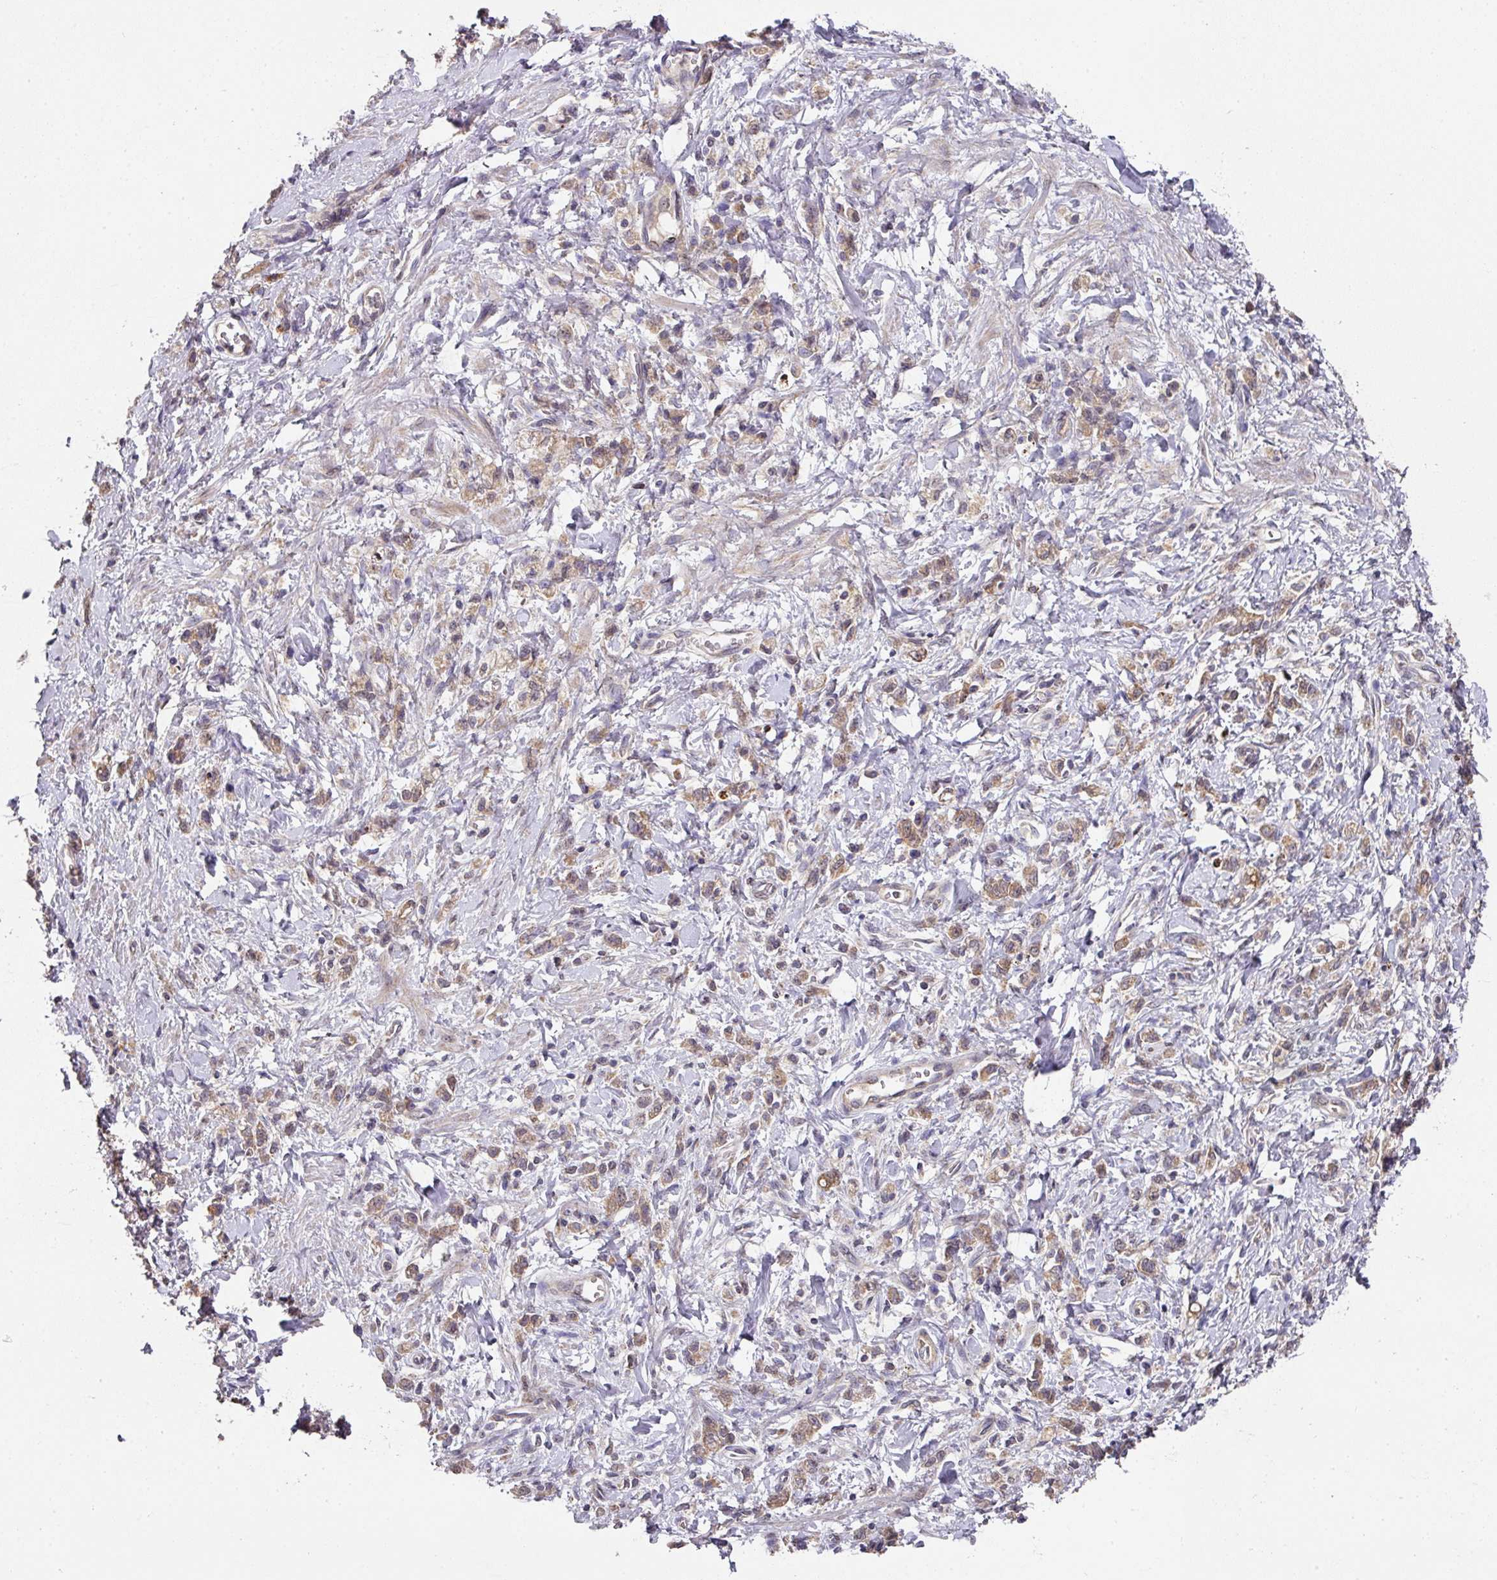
{"staining": {"intensity": "weak", "quantity": ">75%", "location": "cytoplasmic/membranous"}, "tissue": "stomach cancer", "cell_type": "Tumor cells", "image_type": "cancer", "snomed": [{"axis": "morphology", "description": "Adenocarcinoma, NOS"}, {"axis": "topography", "description": "Stomach"}], "caption": "Immunohistochemistry photomicrograph of stomach cancer (adenocarcinoma) stained for a protein (brown), which shows low levels of weak cytoplasmic/membranous expression in about >75% of tumor cells.", "gene": "EXTL3", "patient": {"sex": "male", "age": 77}}